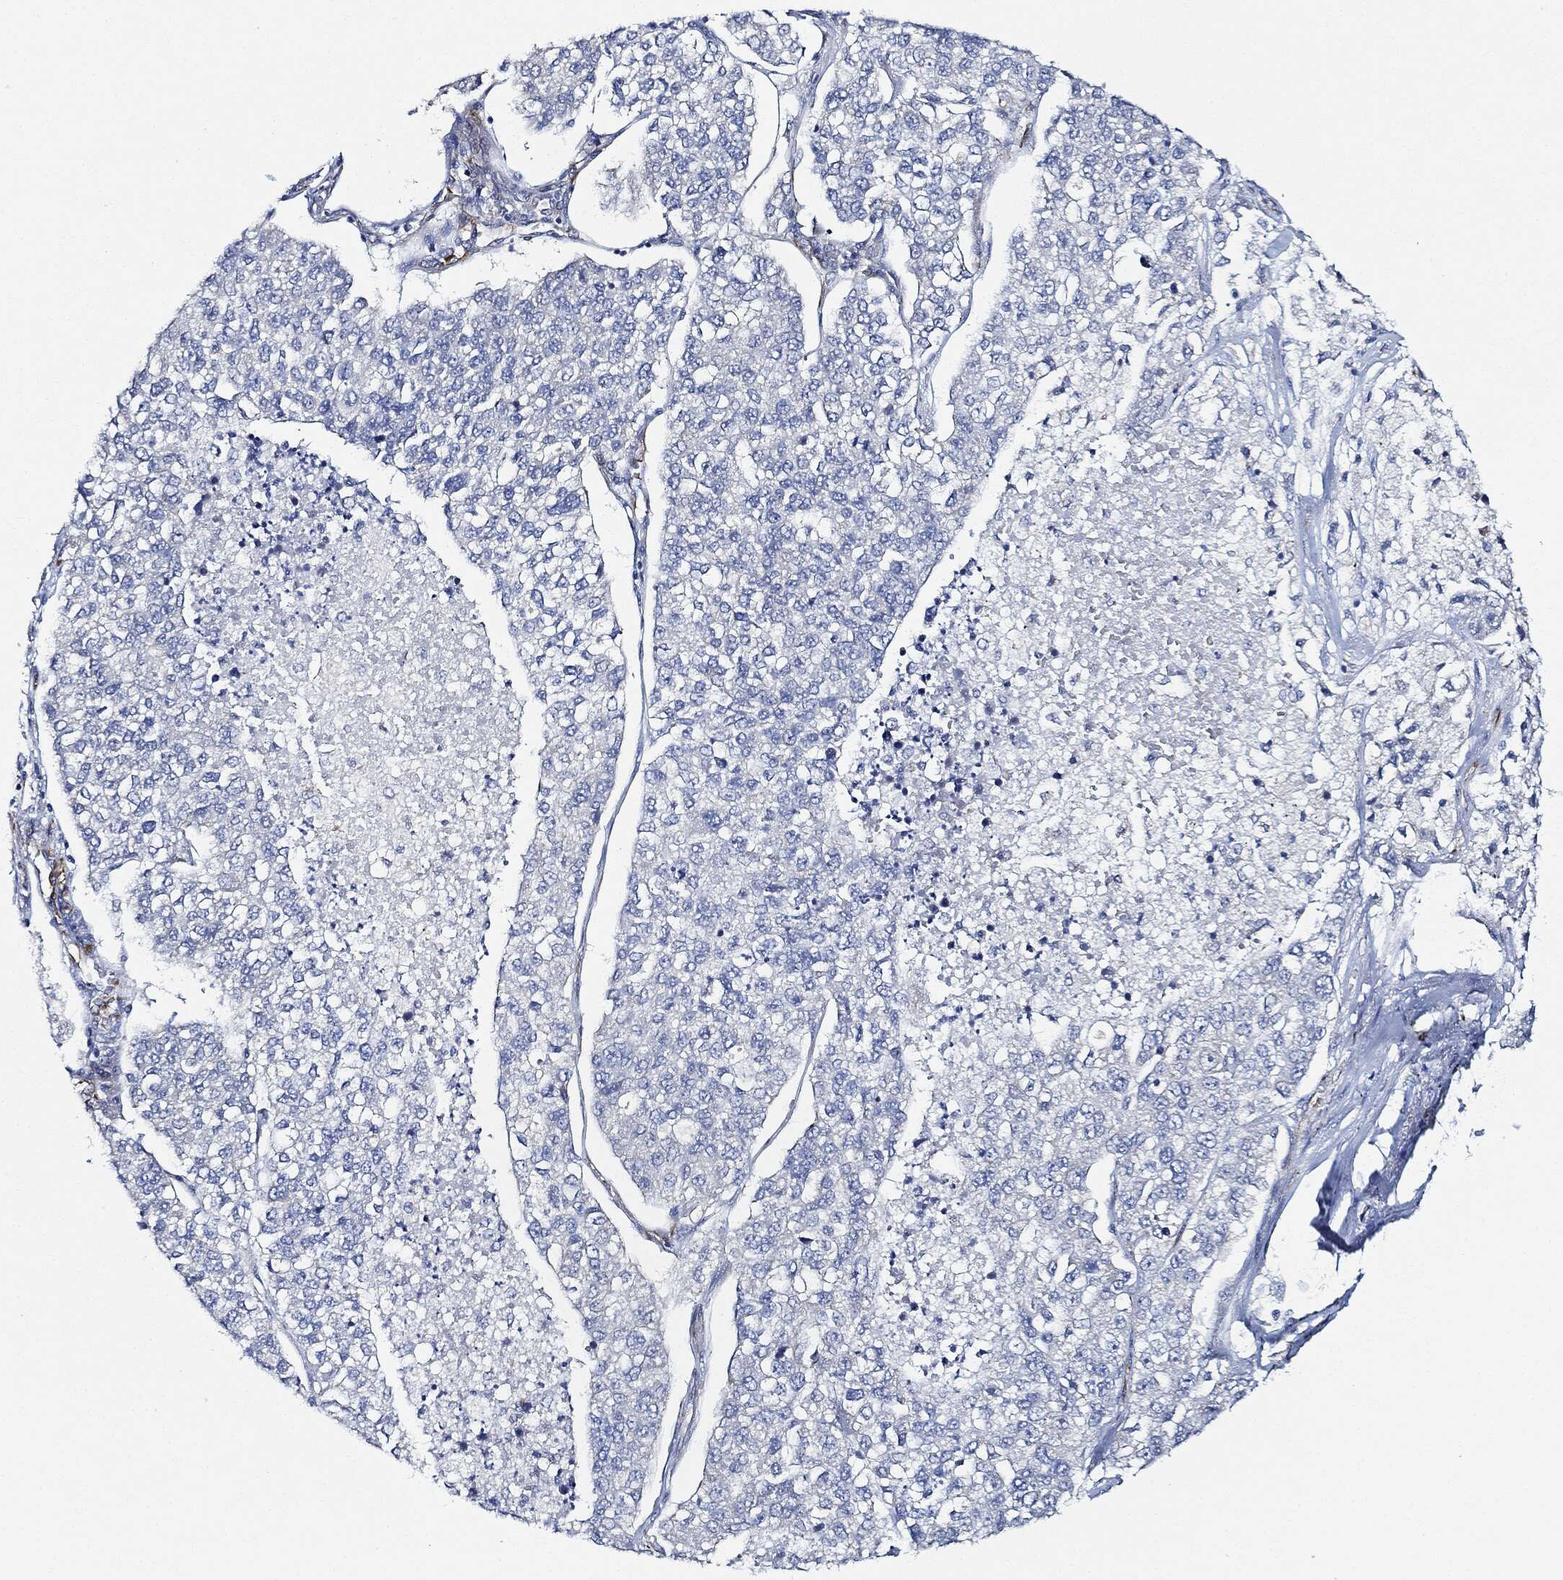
{"staining": {"intensity": "negative", "quantity": "none", "location": "none"}, "tissue": "lung cancer", "cell_type": "Tumor cells", "image_type": "cancer", "snomed": [{"axis": "morphology", "description": "Adenocarcinoma, NOS"}, {"axis": "topography", "description": "Lung"}], "caption": "Tumor cells are negative for brown protein staining in adenocarcinoma (lung).", "gene": "THSD1", "patient": {"sex": "male", "age": 49}}